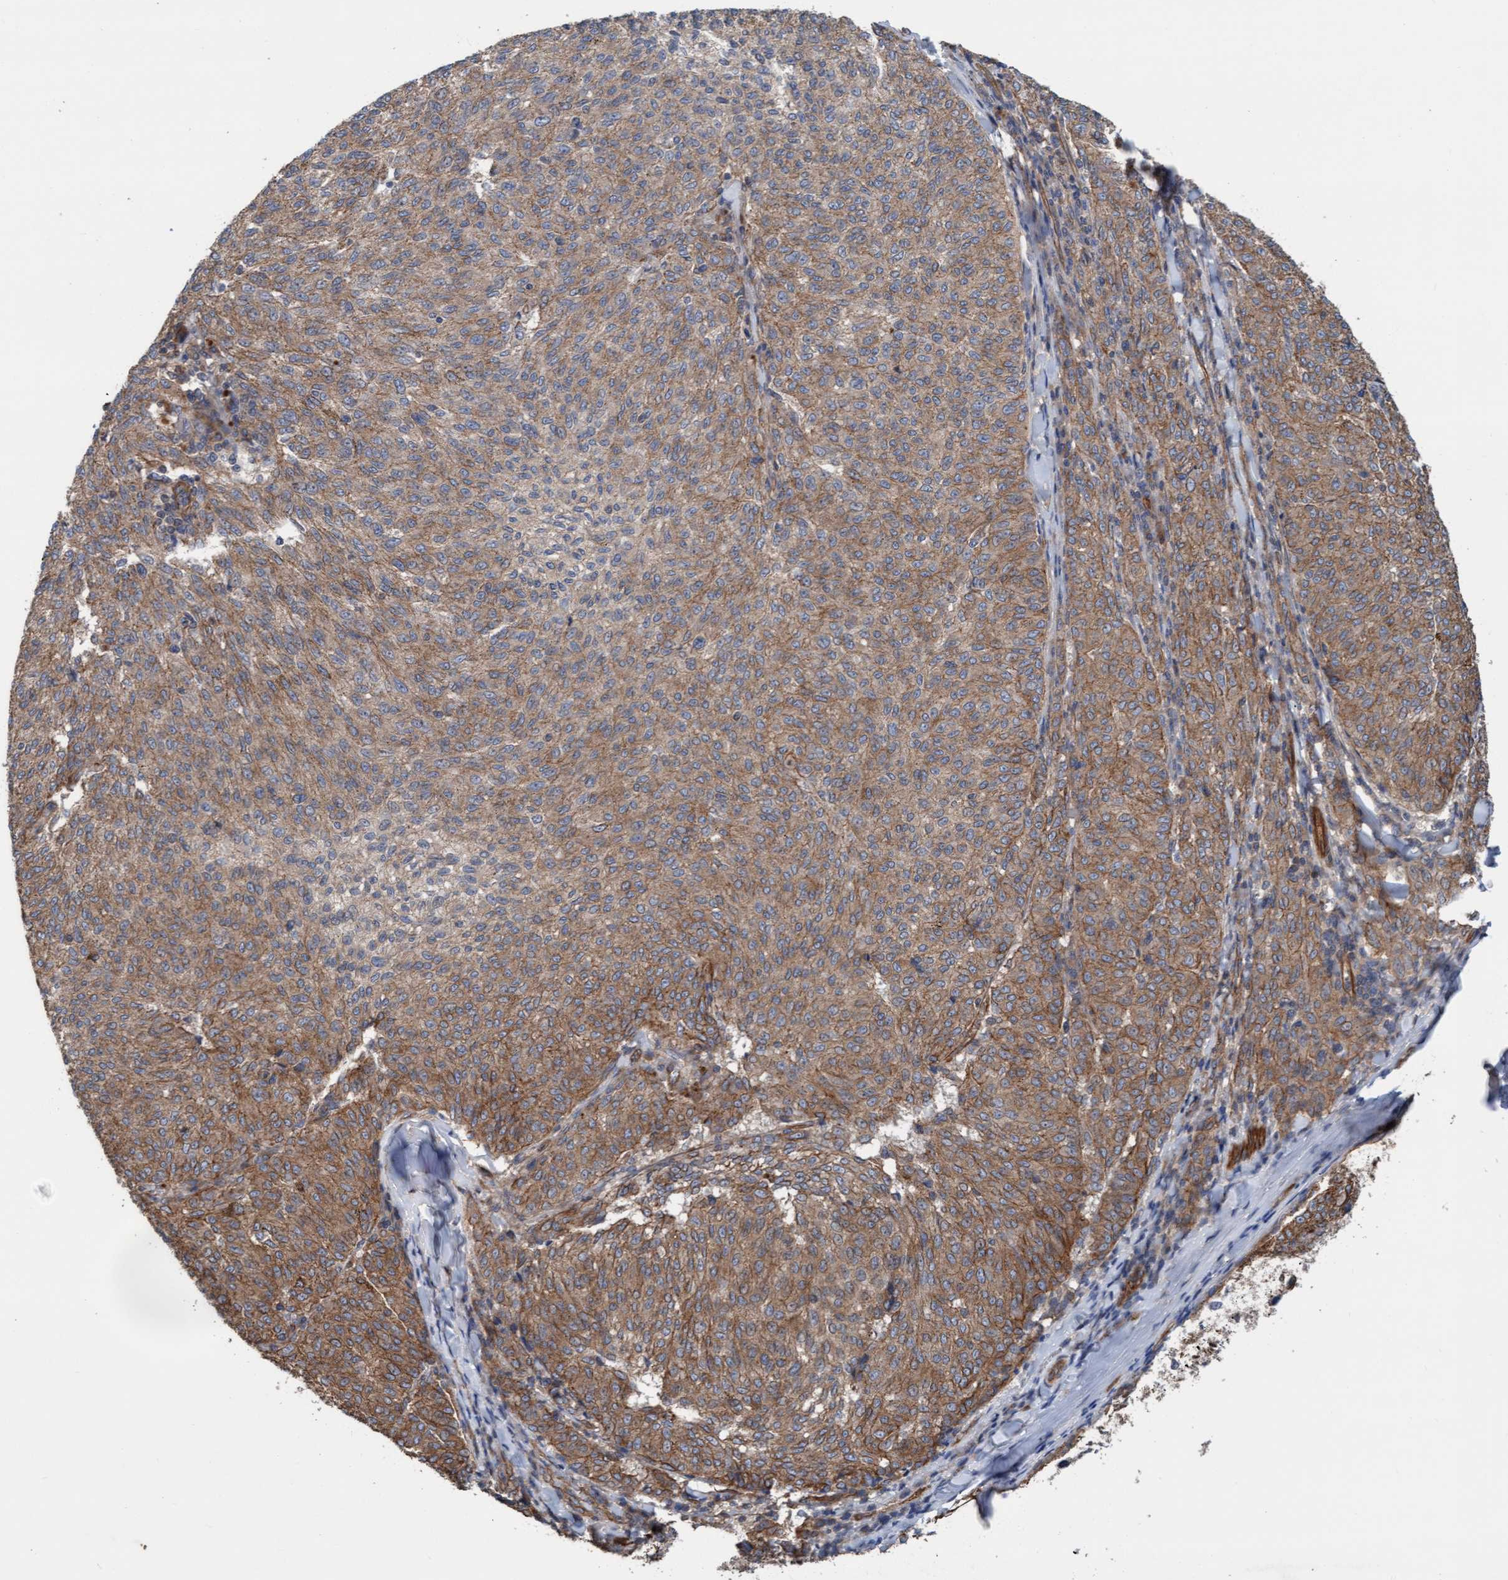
{"staining": {"intensity": "moderate", "quantity": "25%-75%", "location": "cytoplasmic/membranous"}, "tissue": "melanoma", "cell_type": "Tumor cells", "image_type": "cancer", "snomed": [{"axis": "morphology", "description": "Malignant melanoma, NOS"}, {"axis": "topography", "description": "Skin"}], "caption": "This is an image of immunohistochemistry staining of melanoma, which shows moderate expression in the cytoplasmic/membranous of tumor cells.", "gene": "STXBP4", "patient": {"sex": "female", "age": 72}}